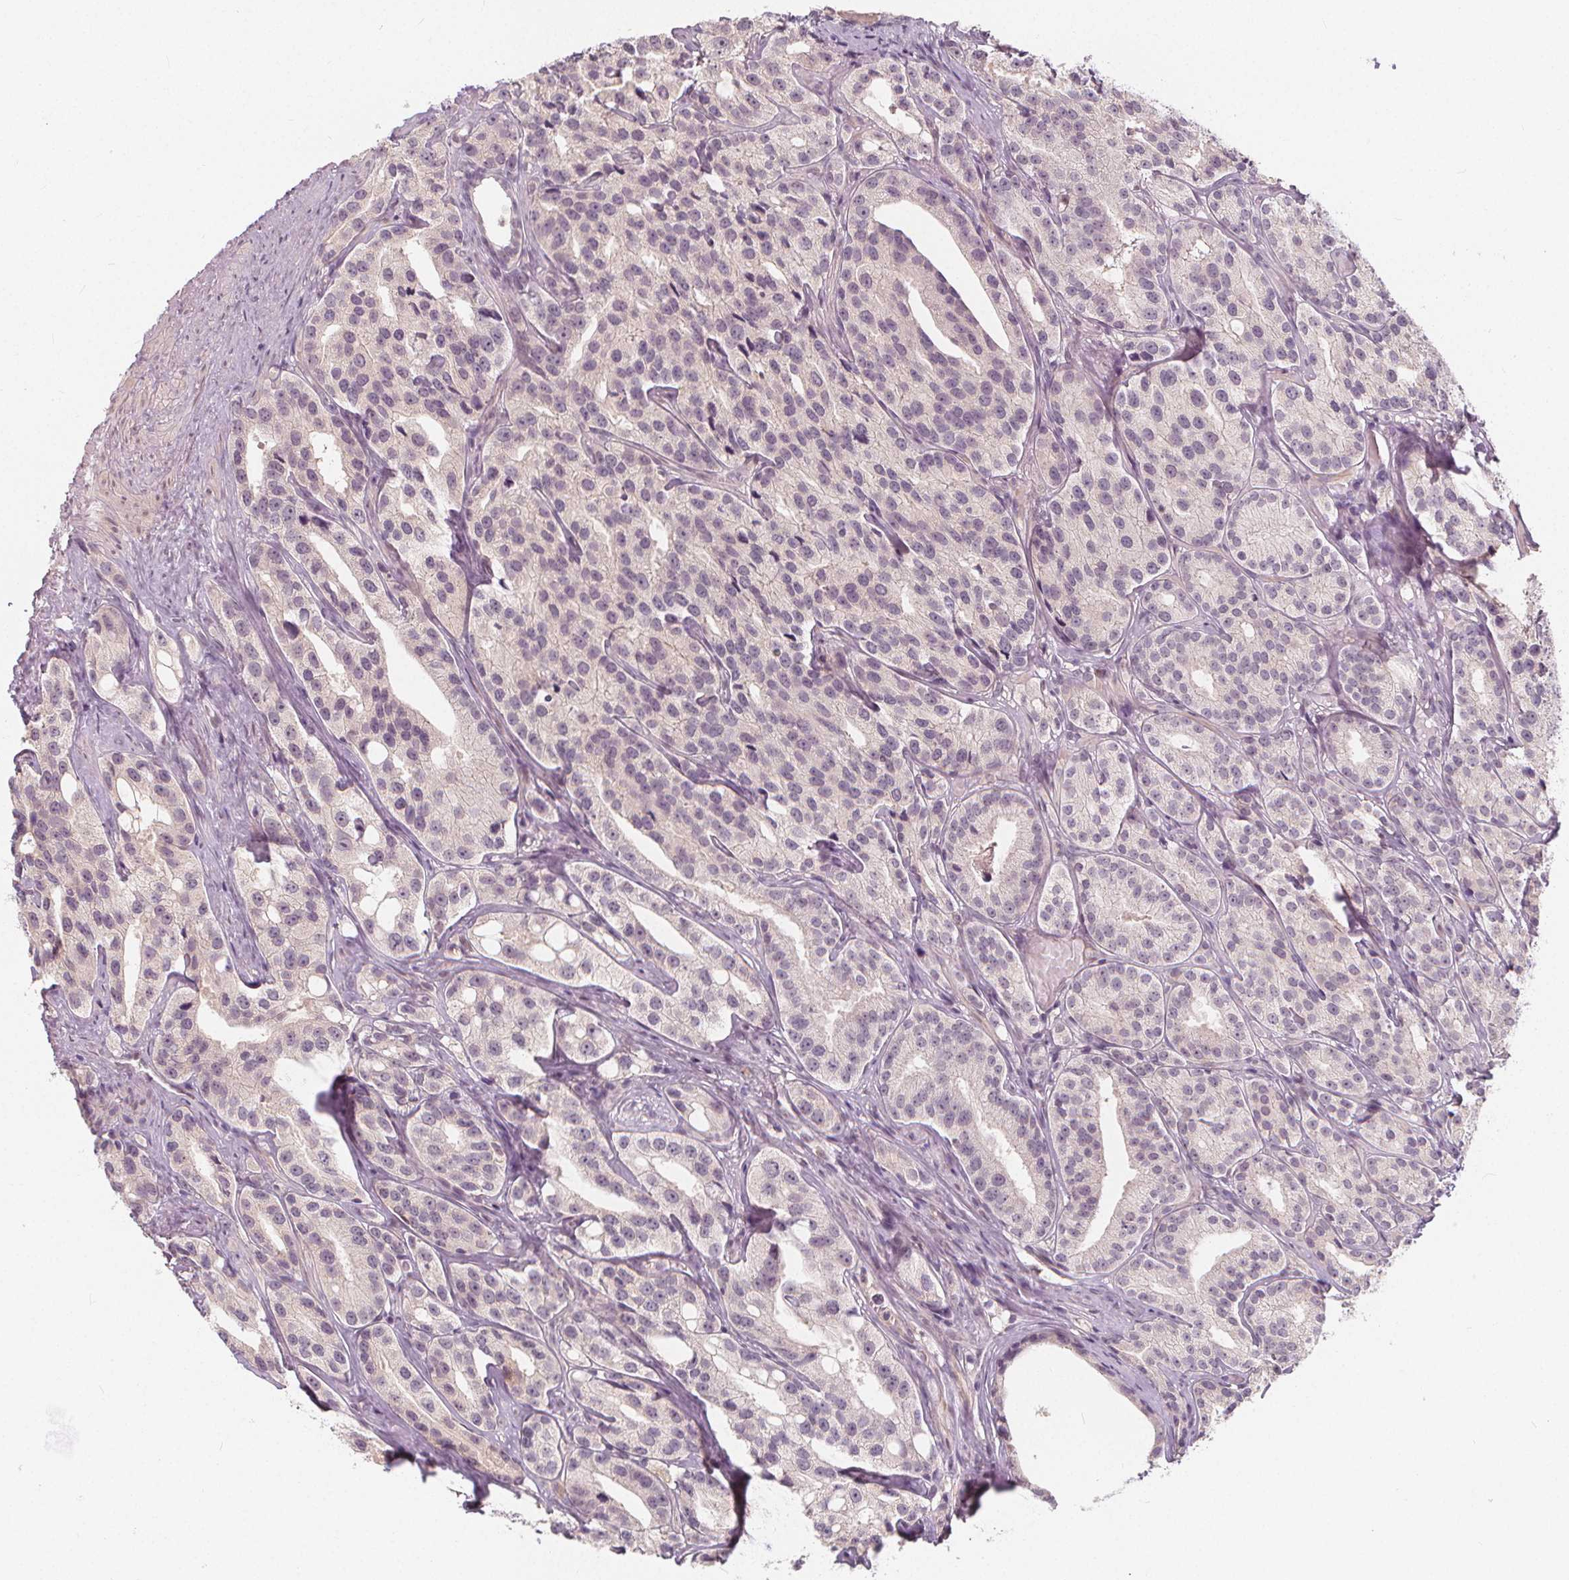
{"staining": {"intensity": "negative", "quantity": "none", "location": "none"}, "tissue": "prostate cancer", "cell_type": "Tumor cells", "image_type": "cancer", "snomed": [{"axis": "morphology", "description": "Adenocarcinoma, High grade"}, {"axis": "topography", "description": "Prostate"}], "caption": "This is an IHC micrograph of human prostate cancer. There is no staining in tumor cells.", "gene": "DRC3", "patient": {"sex": "male", "age": 75}}